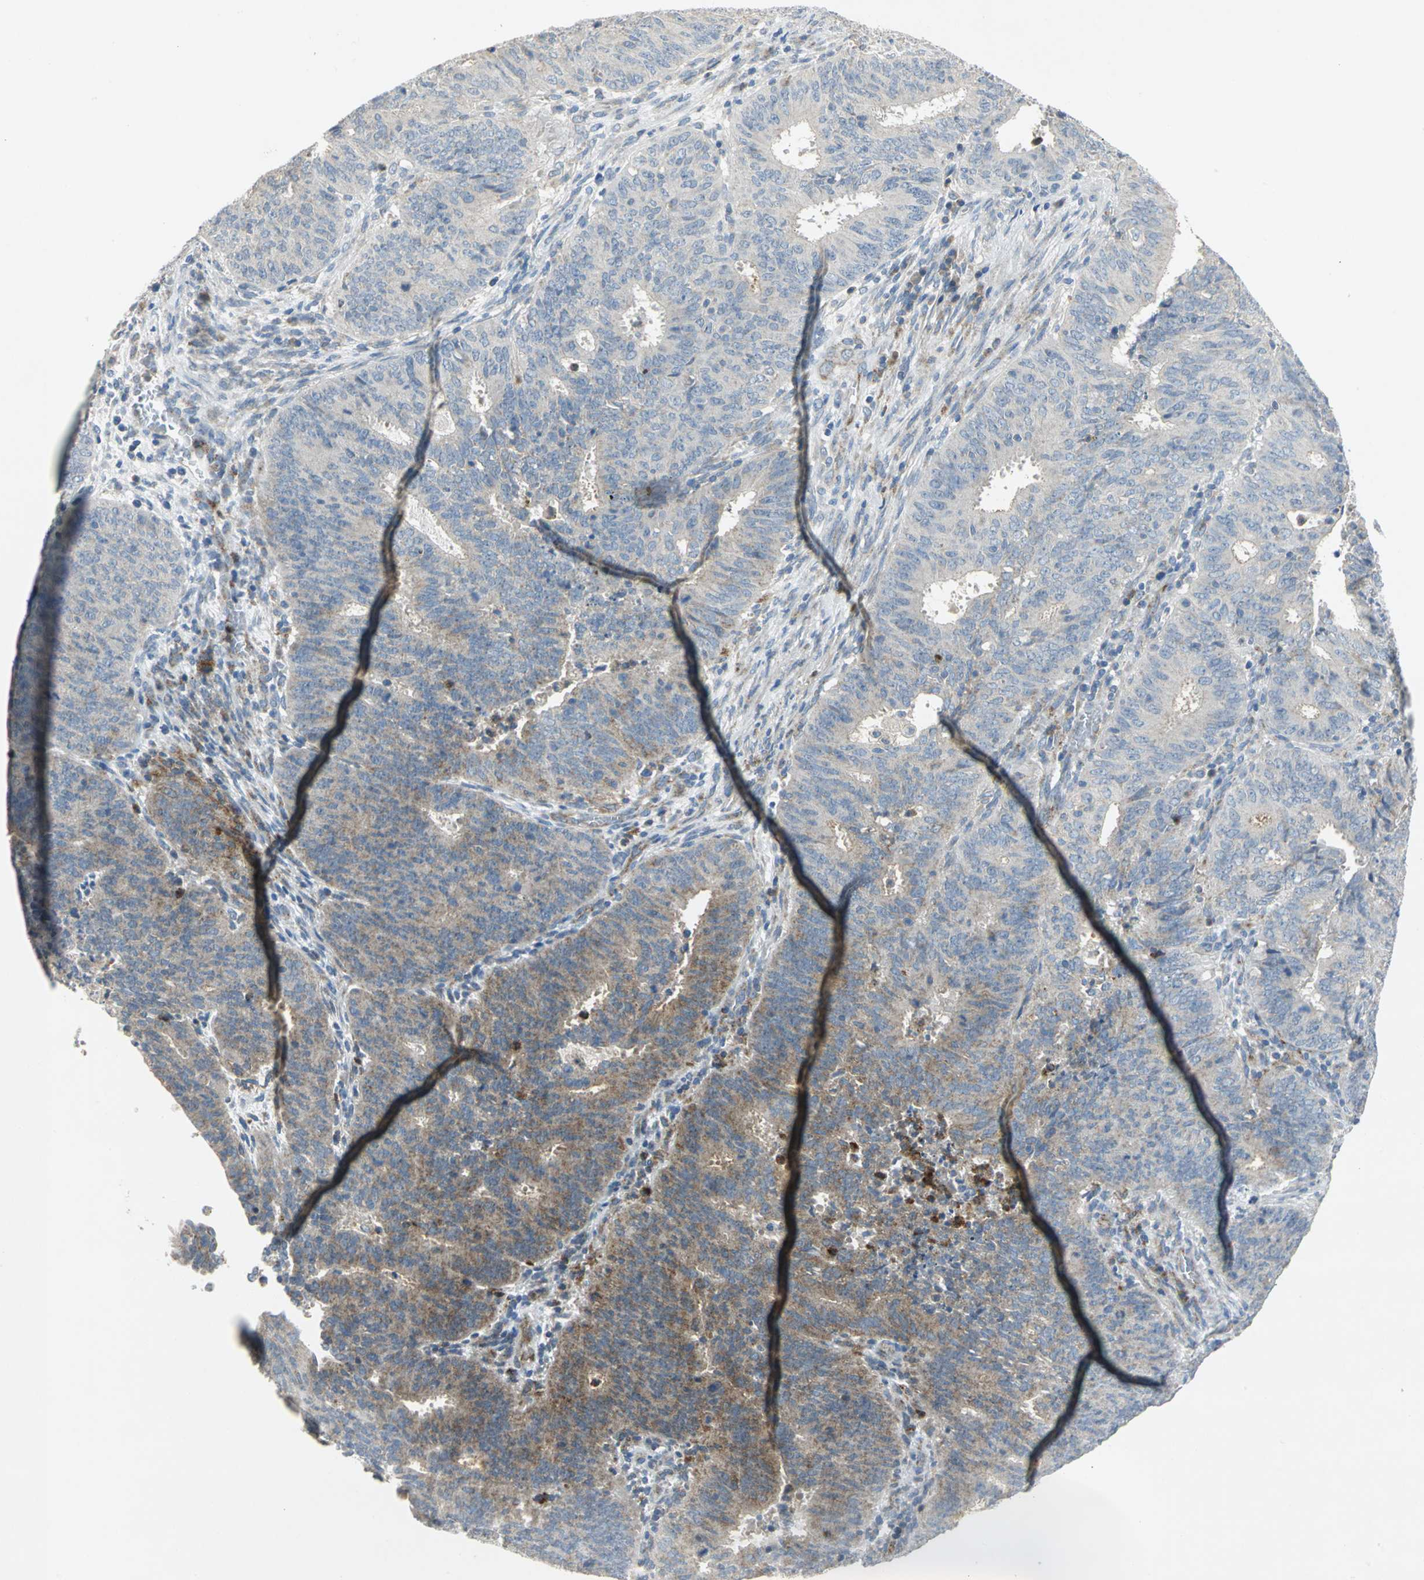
{"staining": {"intensity": "moderate", "quantity": "25%-75%", "location": "cytoplasmic/membranous"}, "tissue": "cervical cancer", "cell_type": "Tumor cells", "image_type": "cancer", "snomed": [{"axis": "morphology", "description": "Adenocarcinoma, NOS"}, {"axis": "topography", "description": "Cervix"}], "caption": "Brown immunohistochemical staining in human cervical cancer (adenocarcinoma) demonstrates moderate cytoplasmic/membranous staining in about 25%-75% of tumor cells. (DAB = brown stain, brightfield microscopy at high magnification).", "gene": "SPPL2B", "patient": {"sex": "female", "age": 44}}